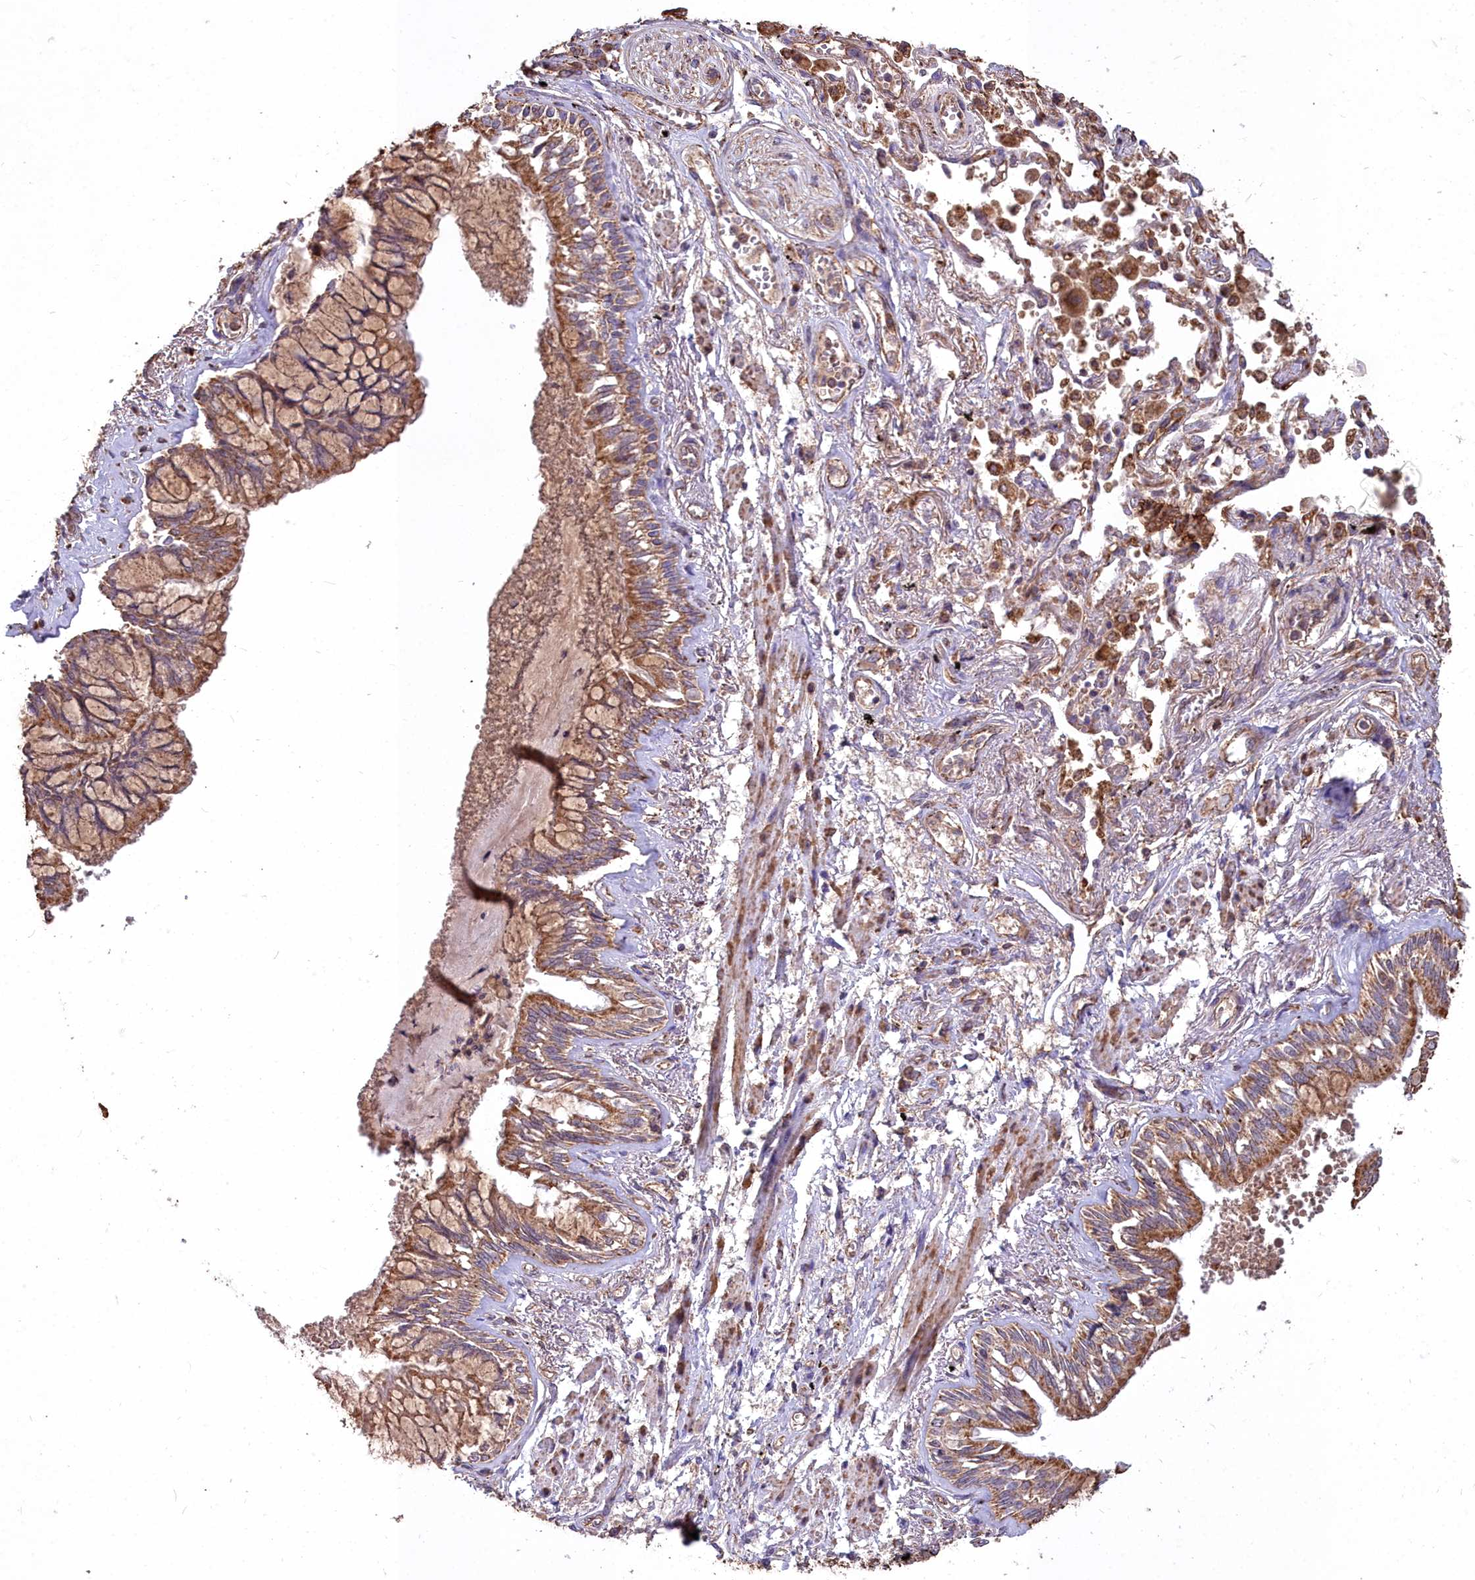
{"staining": {"intensity": "moderate", "quantity": ">75%", "location": "cytoplasmic/membranous"}, "tissue": "lung cancer", "cell_type": "Tumor cells", "image_type": "cancer", "snomed": [{"axis": "morphology", "description": "Adenocarcinoma, NOS"}, {"axis": "topography", "description": "Lung"}], "caption": "Immunohistochemical staining of human adenocarcinoma (lung) displays medium levels of moderate cytoplasmic/membranous protein positivity in about >75% of tumor cells.", "gene": "CEMIP2", "patient": {"sex": "male", "age": 67}}